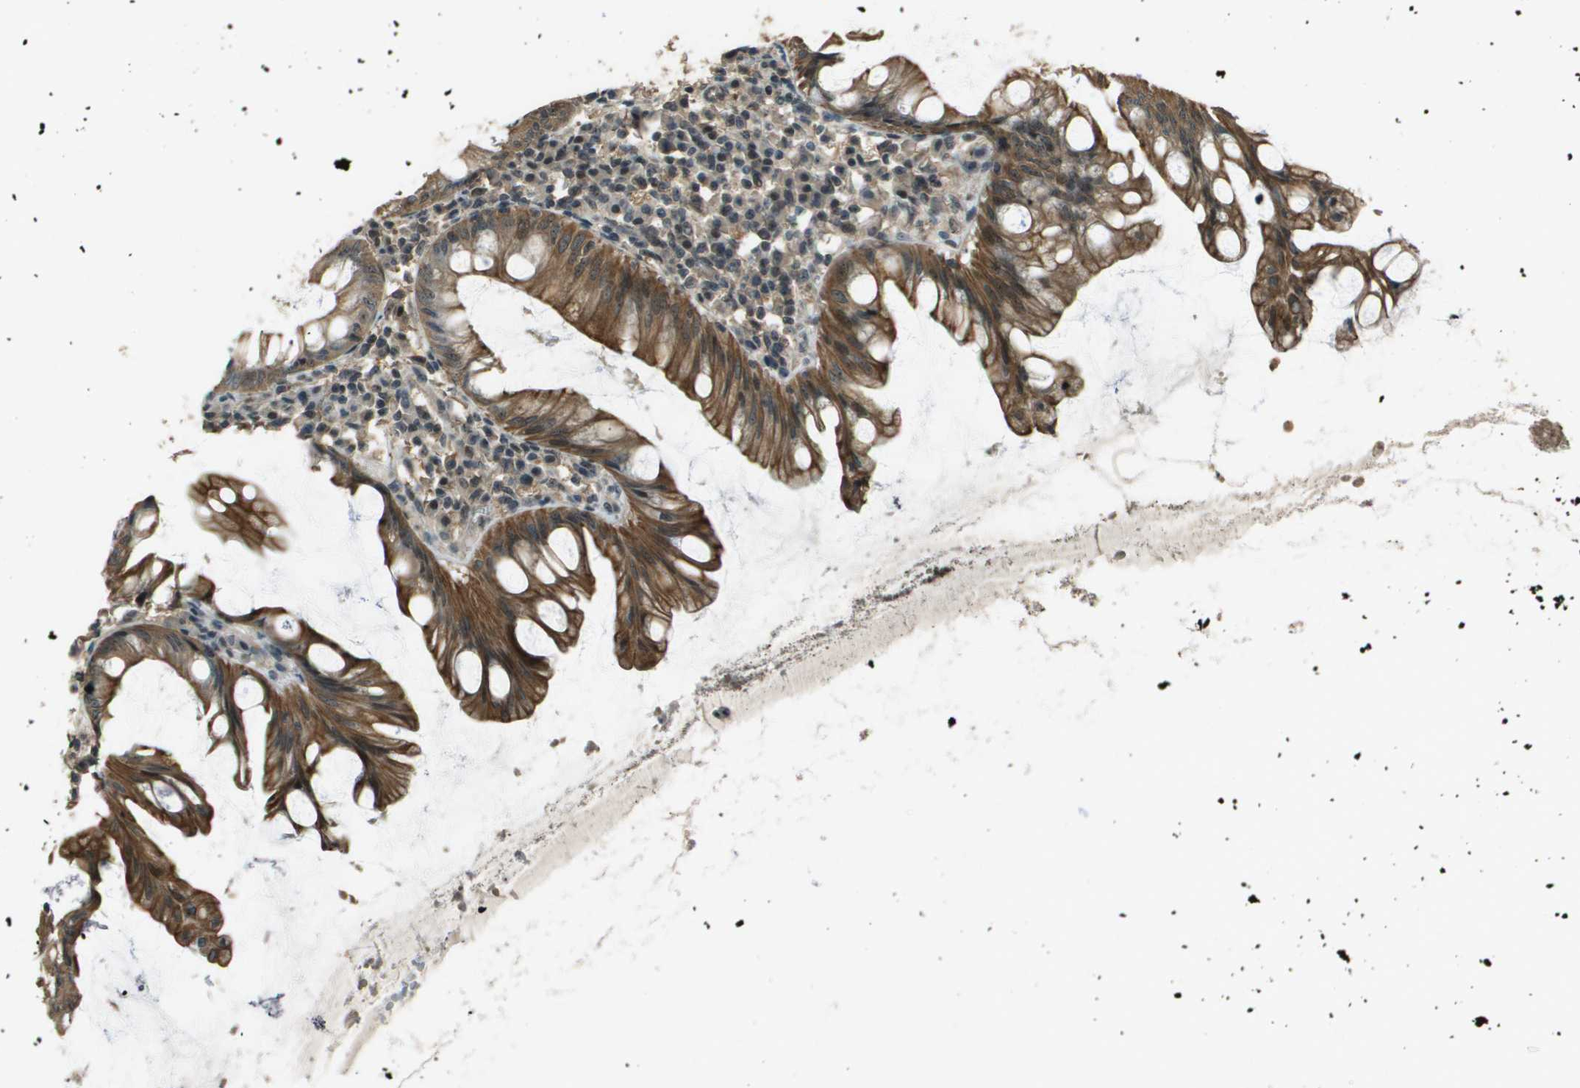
{"staining": {"intensity": "strong", "quantity": ">75%", "location": "cytoplasmic/membranous"}, "tissue": "appendix", "cell_type": "Glandular cells", "image_type": "normal", "snomed": [{"axis": "morphology", "description": "Normal tissue, NOS"}, {"axis": "topography", "description": "Appendix"}], "caption": "Immunohistochemistry (IHC) staining of normal appendix, which shows high levels of strong cytoplasmic/membranous expression in approximately >75% of glandular cells indicating strong cytoplasmic/membranous protein staining. The staining was performed using DAB (brown) for protein detection and nuclei were counterstained in hematoxylin (blue).", "gene": "SDC3", "patient": {"sex": "male", "age": 56}}